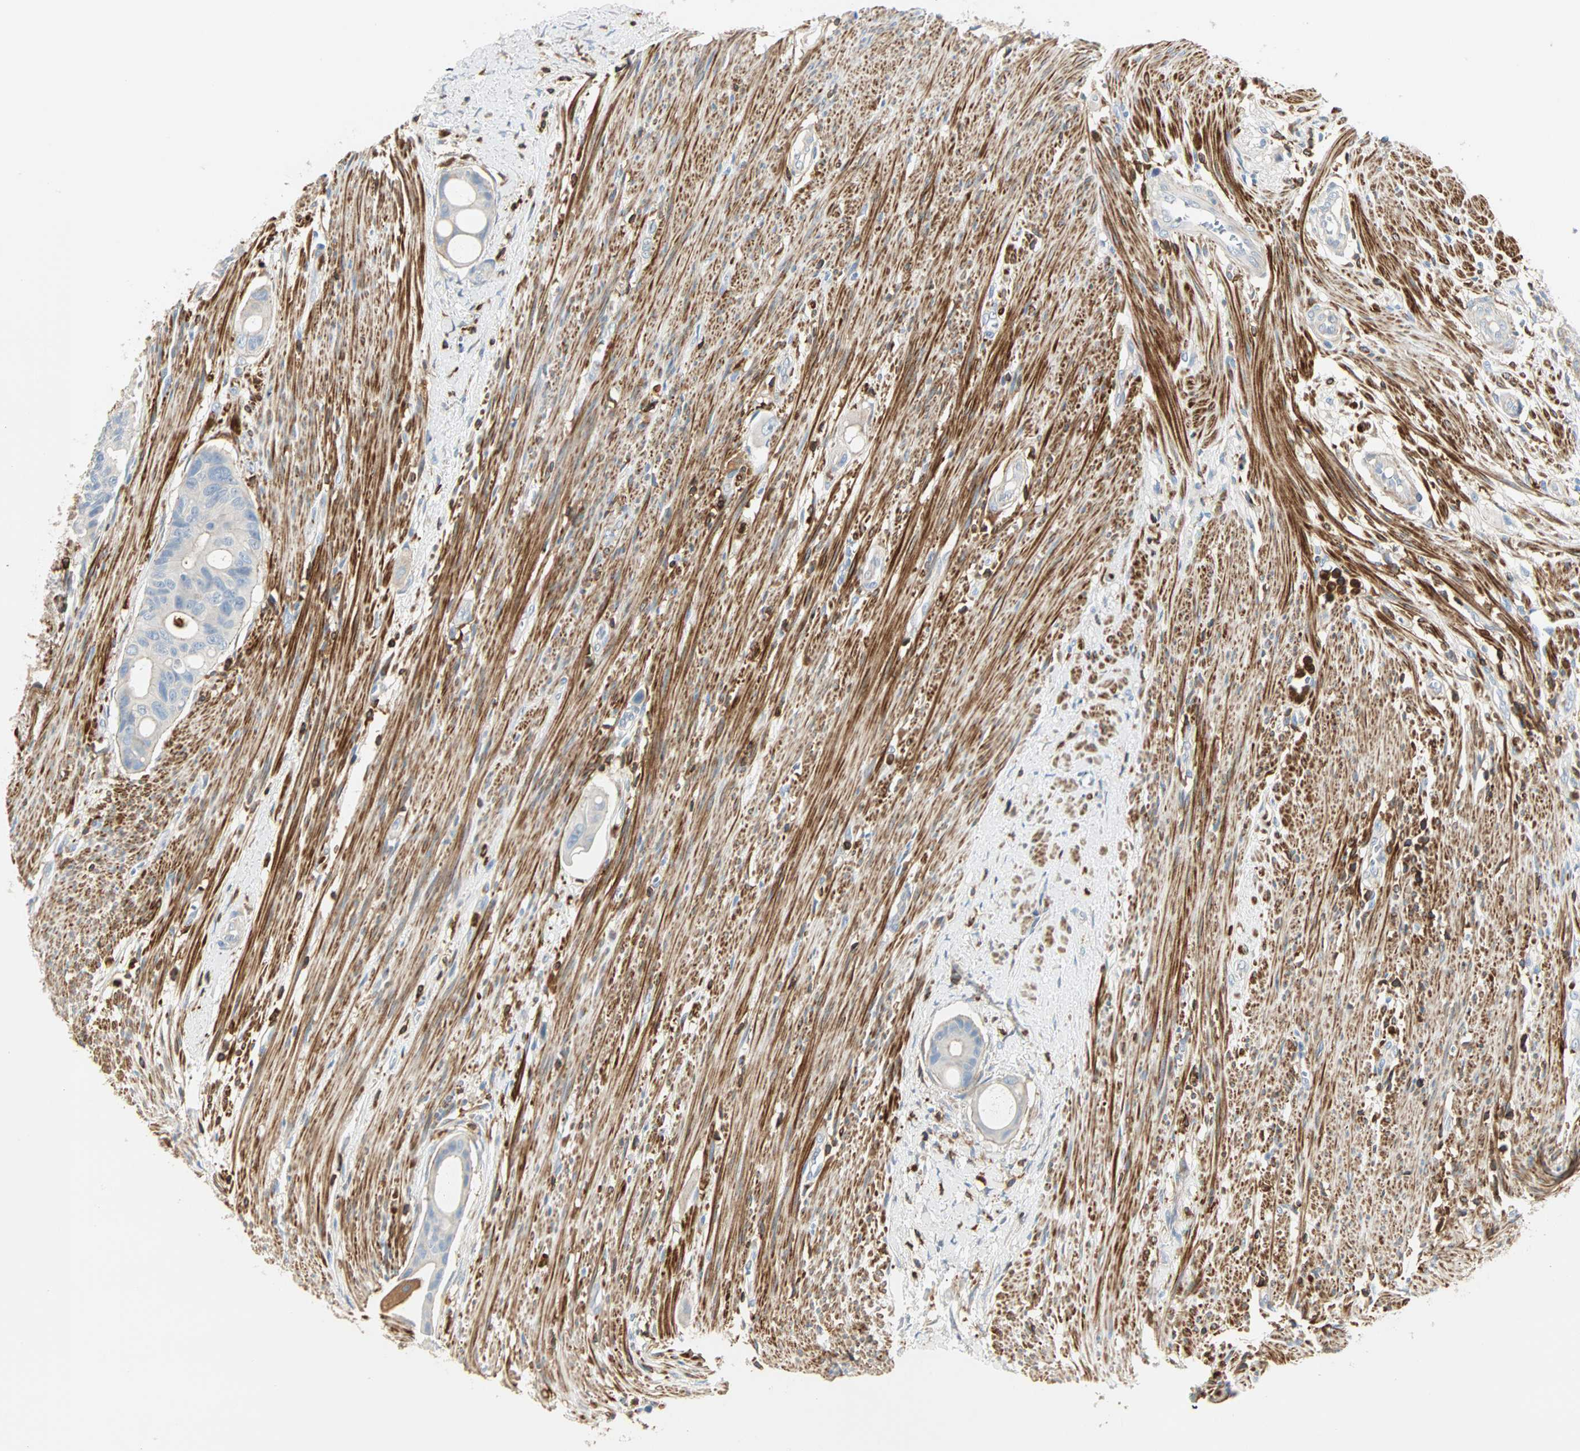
{"staining": {"intensity": "negative", "quantity": "none", "location": "none"}, "tissue": "colorectal cancer", "cell_type": "Tumor cells", "image_type": "cancer", "snomed": [{"axis": "morphology", "description": "Adenocarcinoma, NOS"}, {"axis": "topography", "description": "Colon"}], "caption": "Immunohistochemistry (IHC) image of neoplastic tissue: adenocarcinoma (colorectal) stained with DAB demonstrates no significant protein expression in tumor cells.", "gene": "FMNL1", "patient": {"sex": "female", "age": 57}}